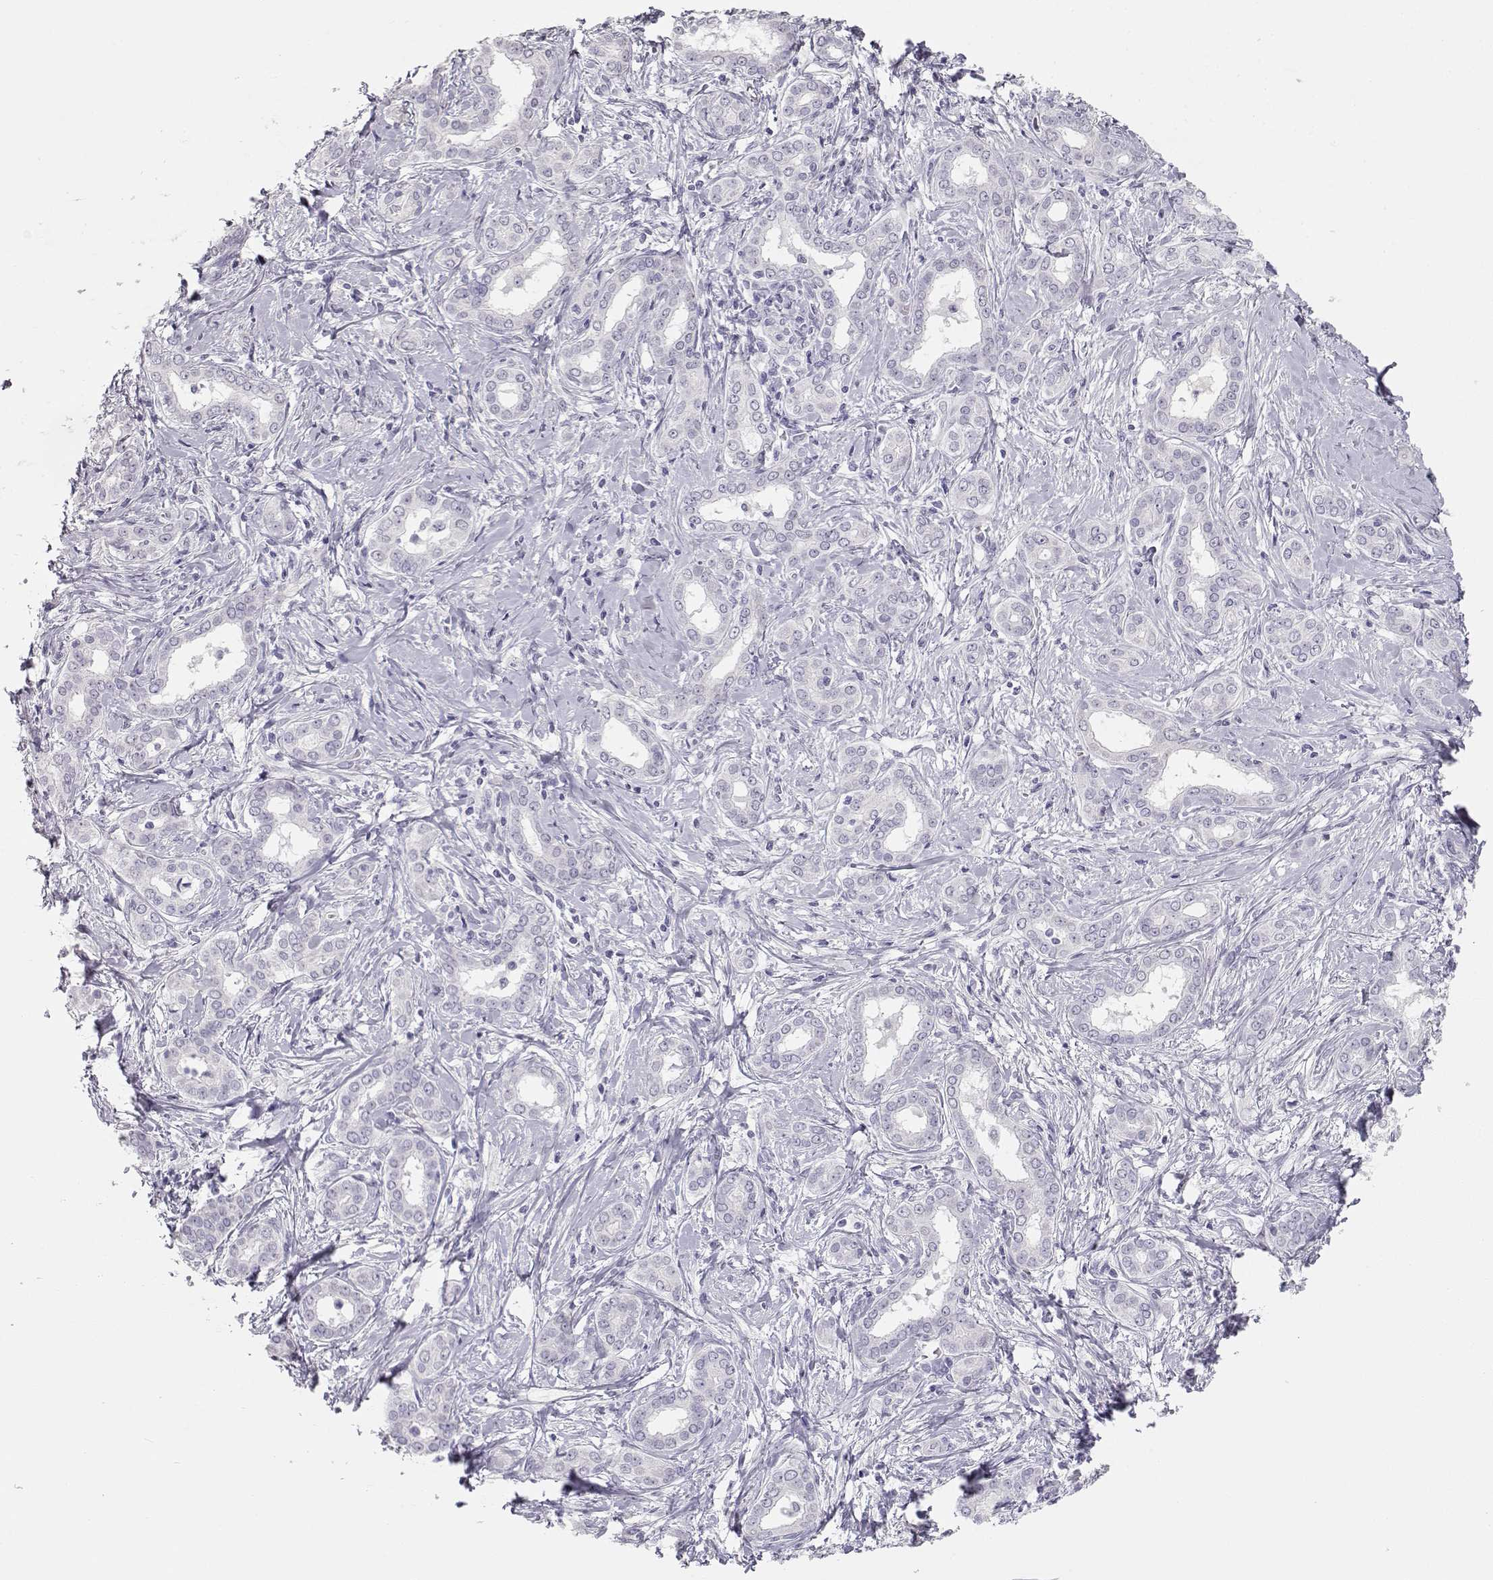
{"staining": {"intensity": "negative", "quantity": "none", "location": "none"}, "tissue": "liver cancer", "cell_type": "Tumor cells", "image_type": "cancer", "snomed": [{"axis": "morphology", "description": "Cholangiocarcinoma"}, {"axis": "topography", "description": "Liver"}], "caption": "Immunohistochemical staining of cholangiocarcinoma (liver) exhibits no significant positivity in tumor cells.", "gene": "NUTM1", "patient": {"sex": "female", "age": 47}}